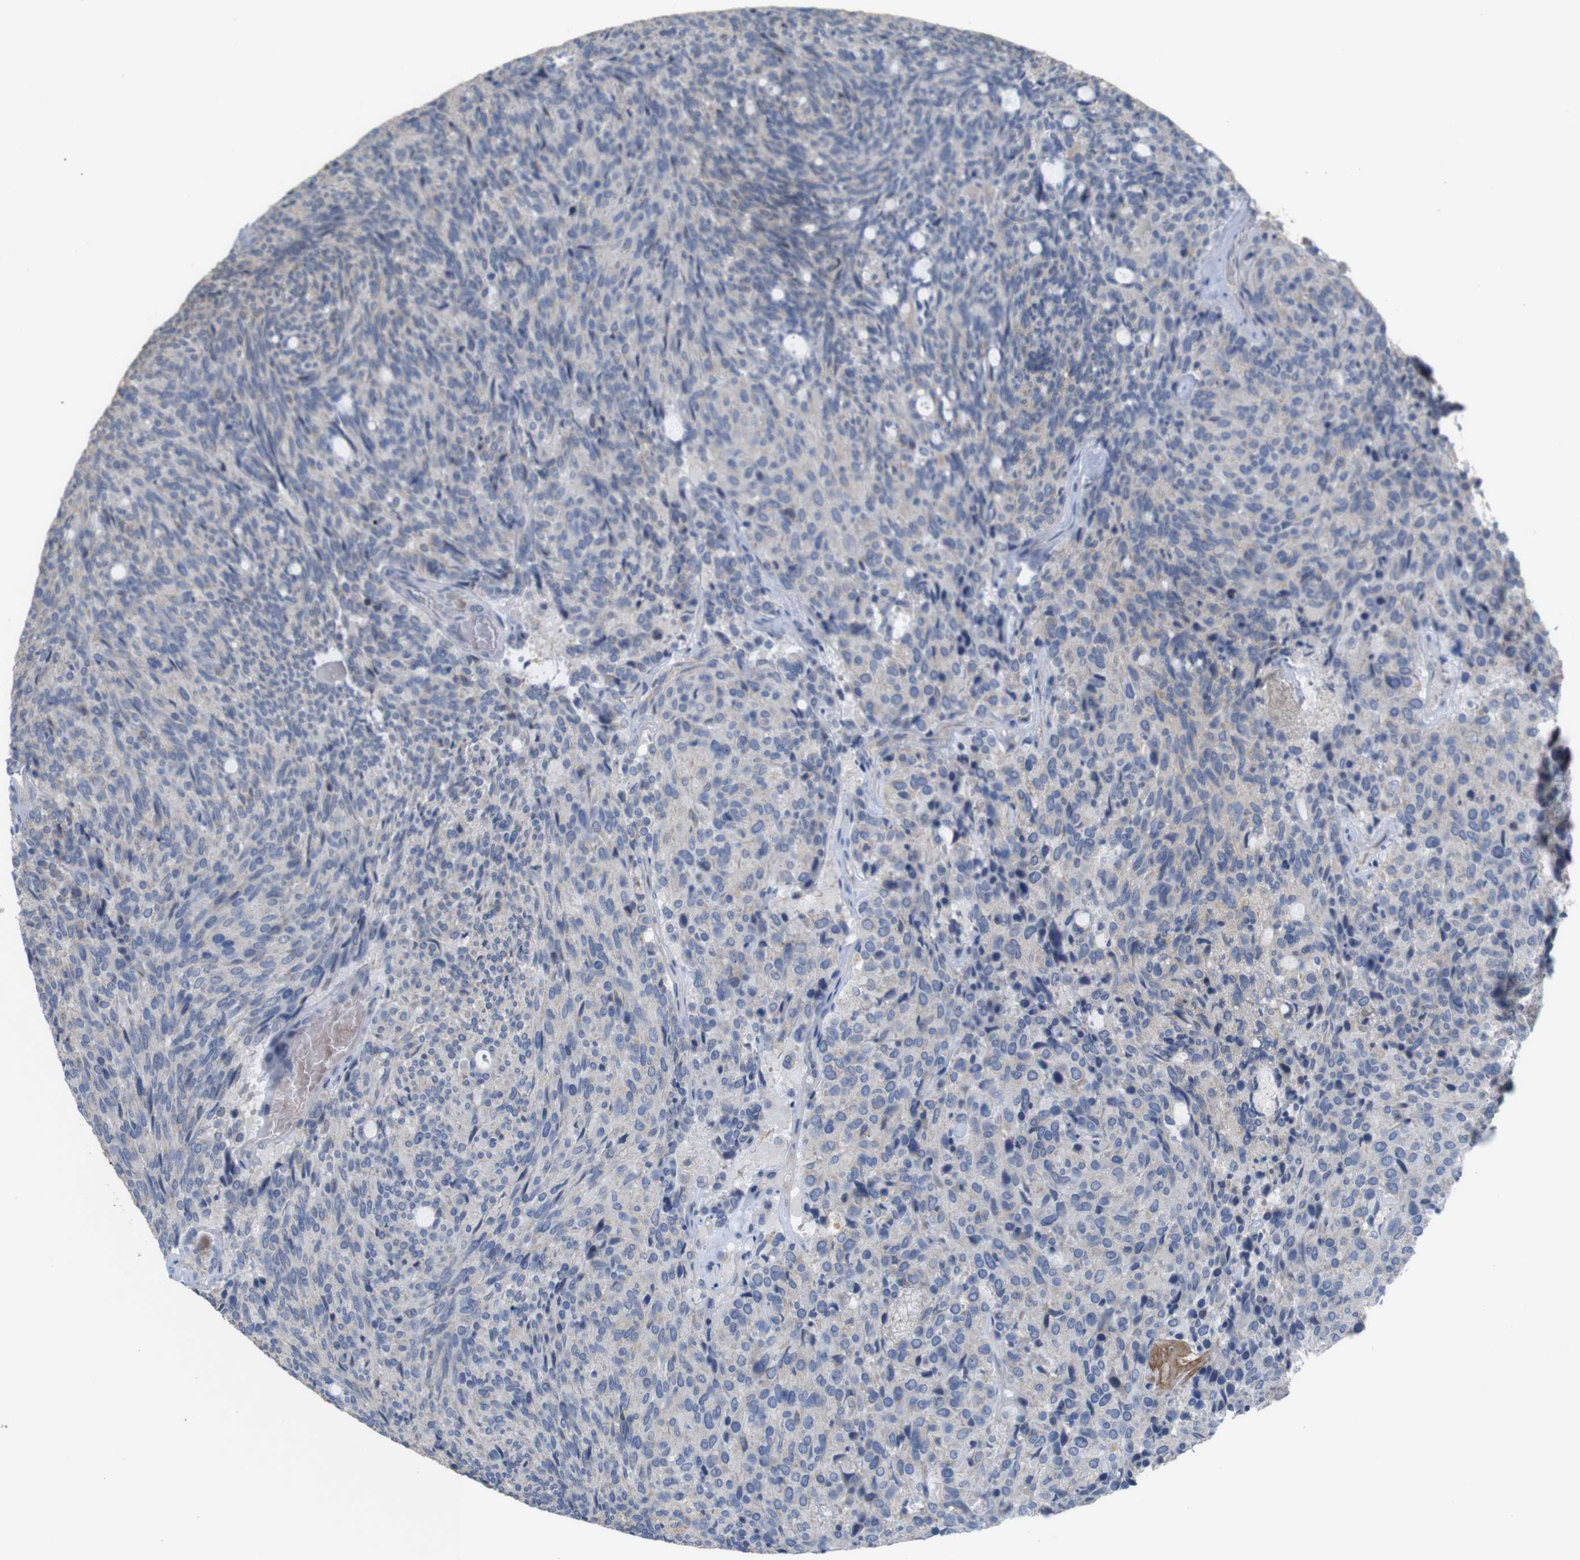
{"staining": {"intensity": "negative", "quantity": "none", "location": "none"}, "tissue": "carcinoid", "cell_type": "Tumor cells", "image_type": "cancer", "snomed": [{"axis": "morphology", "description": "Carcinoid, malignant, NOS"}, {"axis": "topography", "description": "Pancreas"}], "caption": "DAB immunohistochemical staining of carcinoid demonstrates no significant positivity in tumor cells. The staining was performed using DAB (3,3'-diaminobenzidine) to visualize the protein expression in brown, while the nuclei were stained in blue with hematoxylin (Magnification: 20x).", "gene": "PTPRR", "patient": {"sex": "female", "age": 54}}